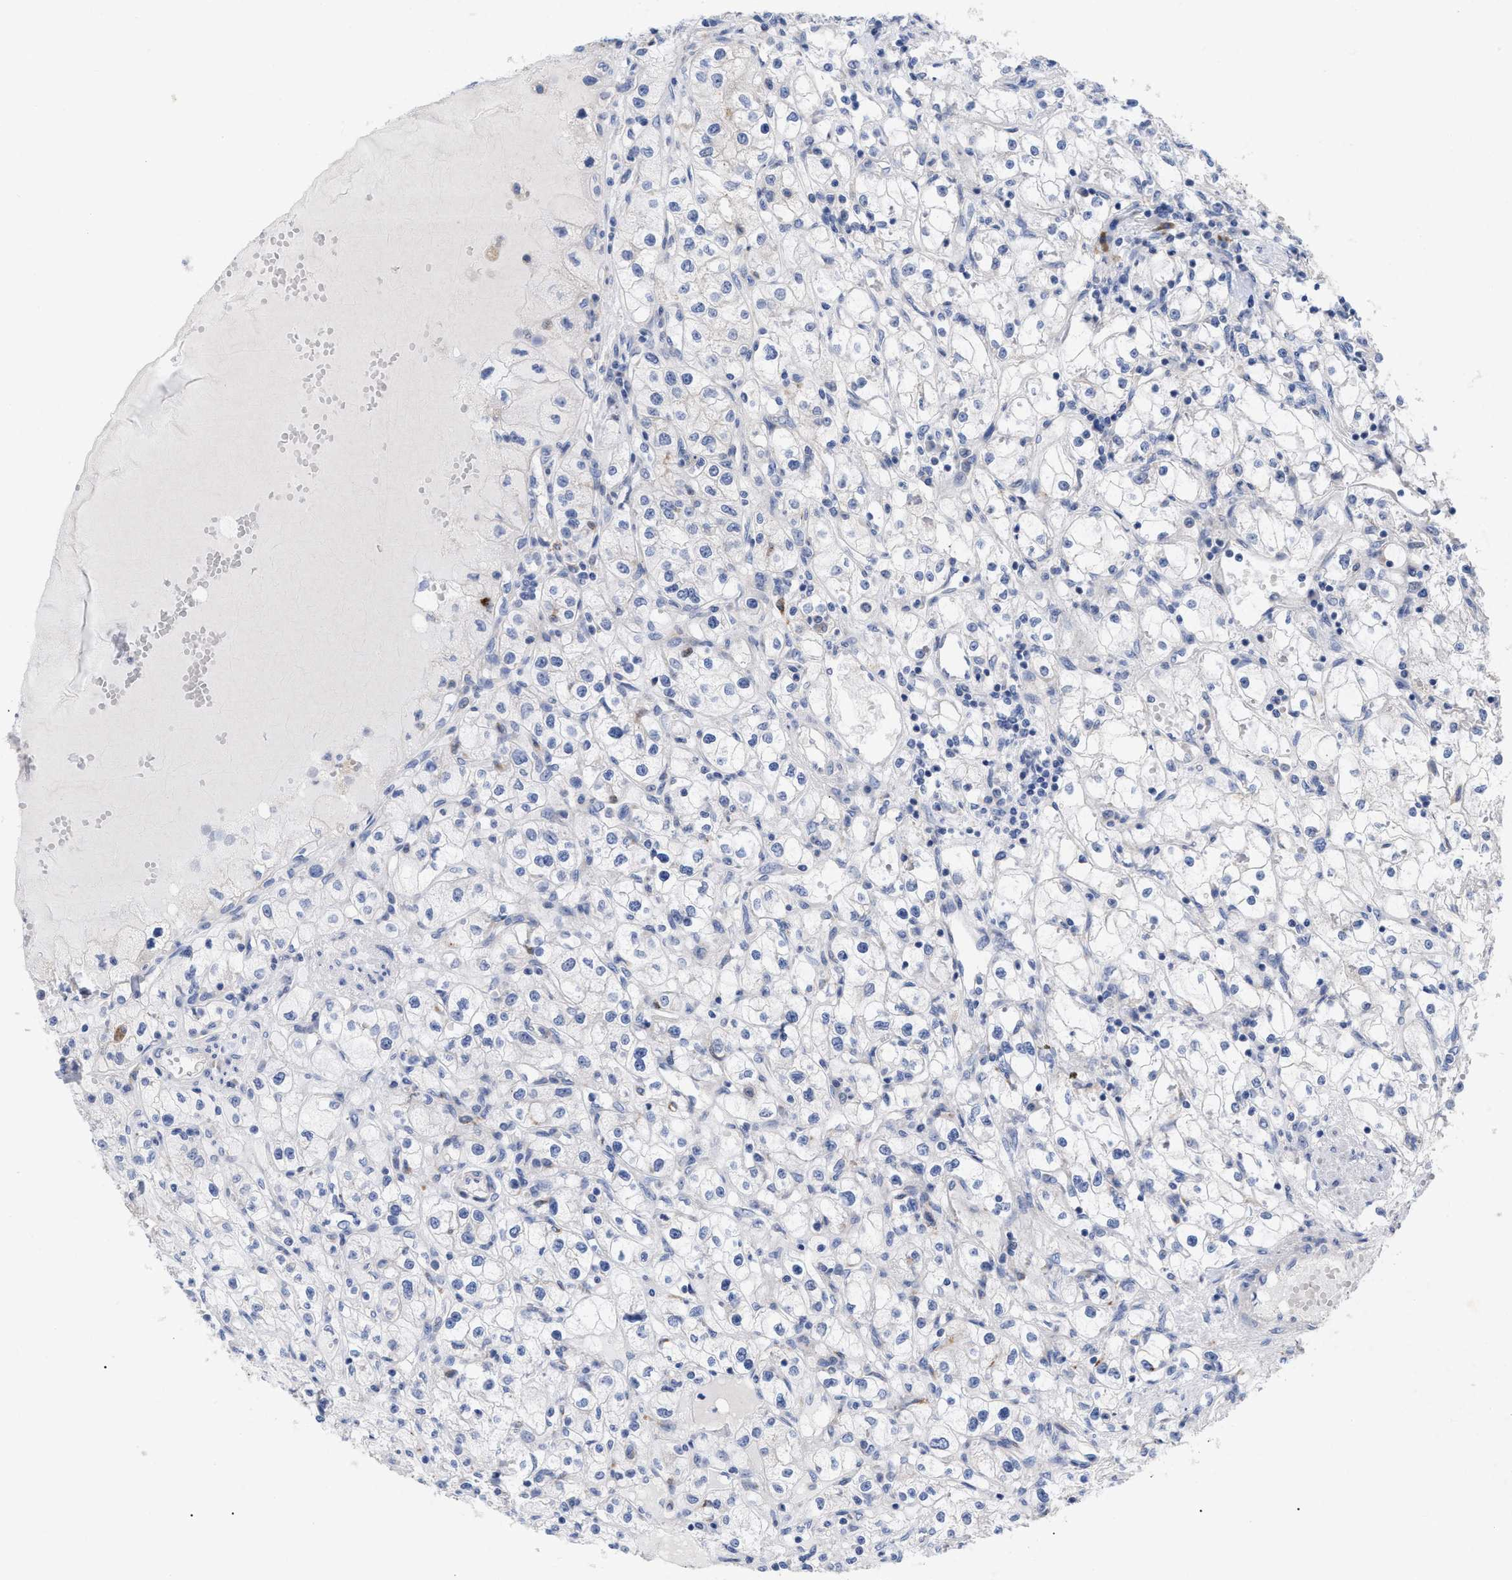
{"staining": {"intensity": "negative", "quantity": "none", "location": "none"}, "tissue": "renal cancer", "cell_type": "Tumor cells", "image_type": "cancer", "snomed": [{"axis": "morphology", "description": "Adenocarcinoma, NOS"}, {"axis": "topography", "description": "Kidney"}], "caption": "Renal cancer was stained to show a protein in brown. There is no significant positivity in tumor cells.", "gene": "VIP", "patient": {"sex": "male", "age": 56}}